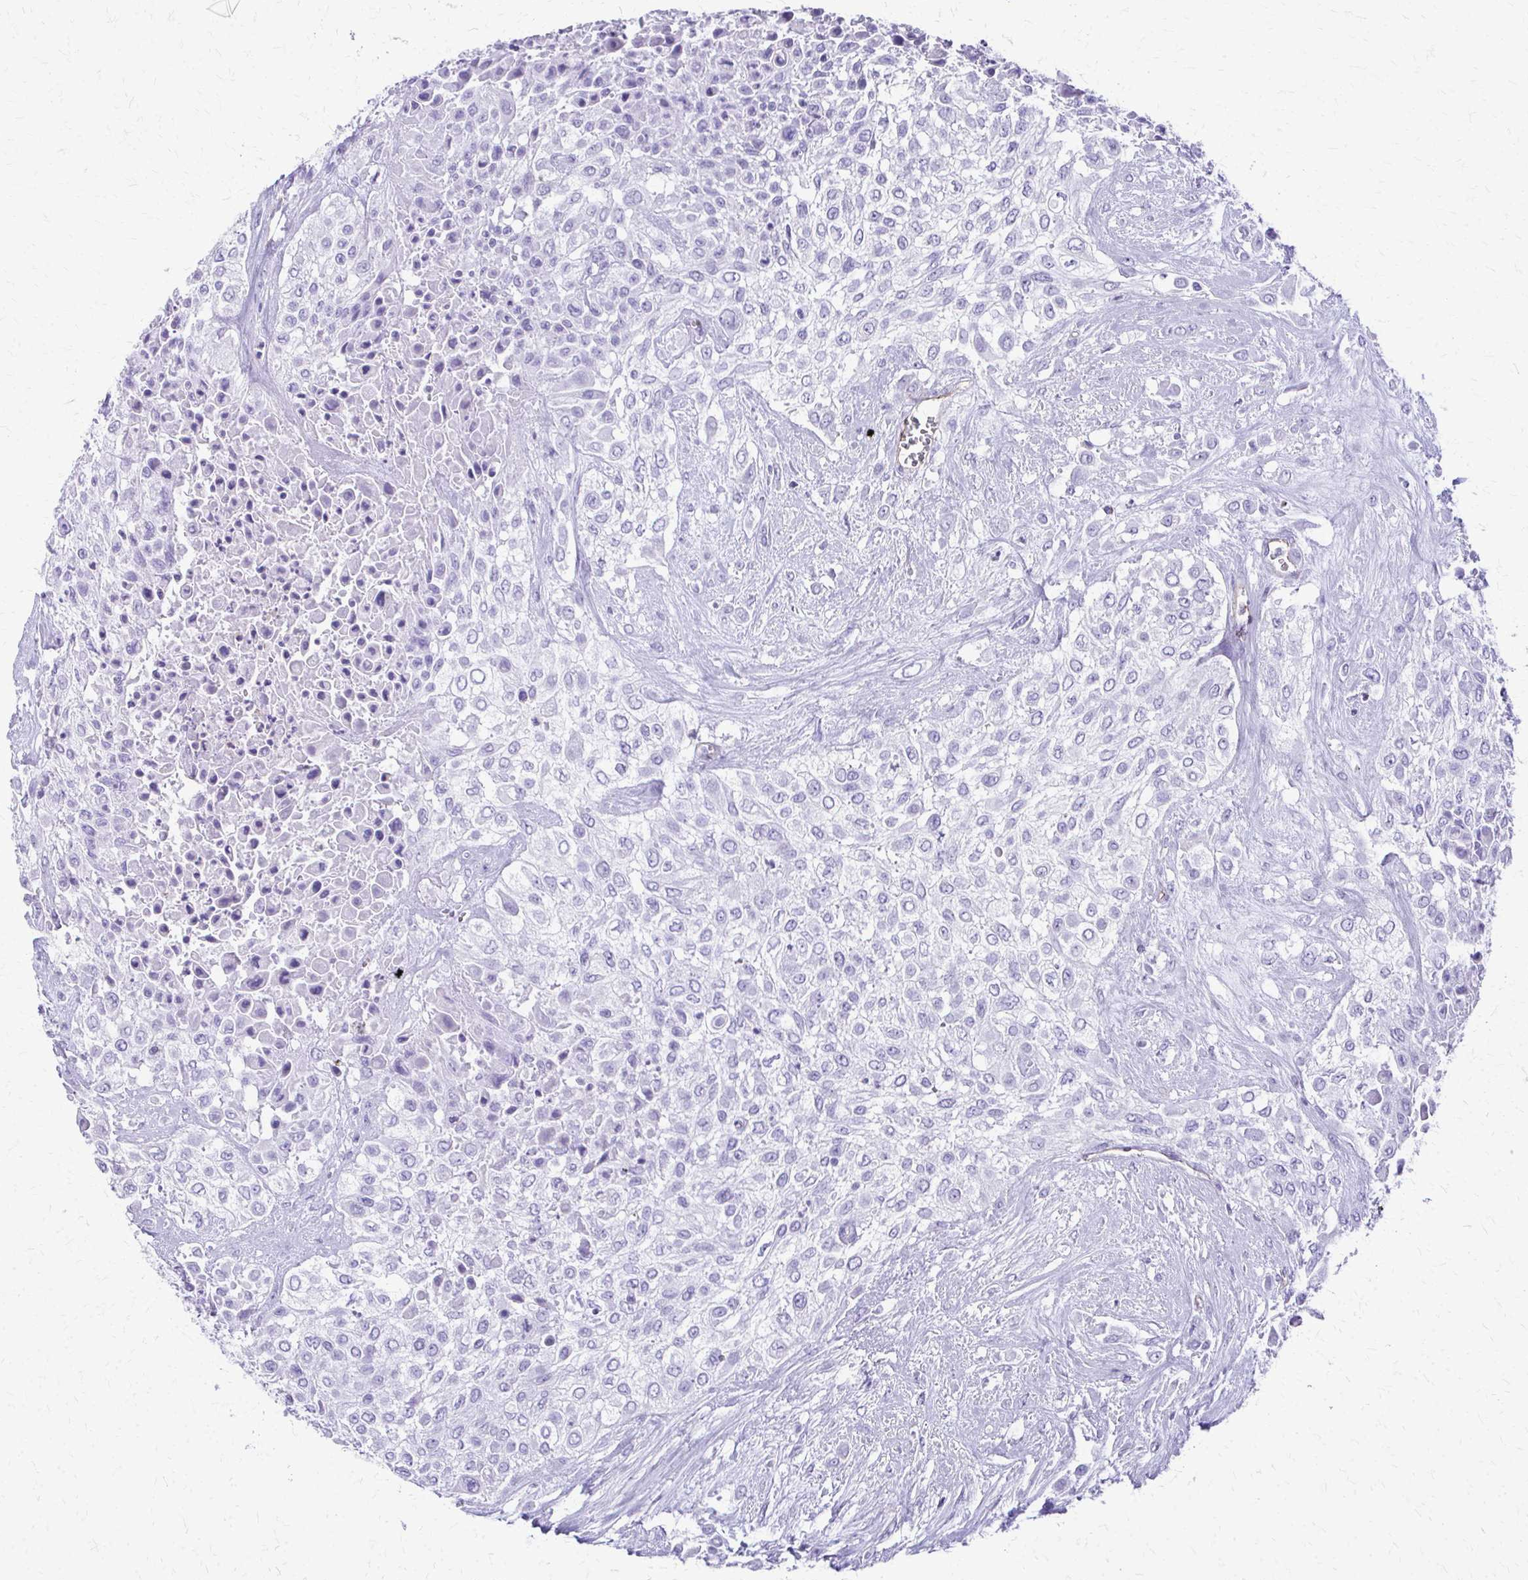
{"staining": {"intensity": "negative", "quantity": "none", "location": "none"}, "tissue": "urothelial cancer", "cell_type": "Tumor cells", "image_type": "cancer", "snomed": [{"axis": "morphology", "description": "Urothelial carcinoma, High grade"}, {"axis": "topography", "description": "Urinary bladder"}], "caption": "An image of human urothelial cancer is negative for staining in tumor cells.", "gene": "TPSG1", "patient": {"sex": "male", "age": 57}}